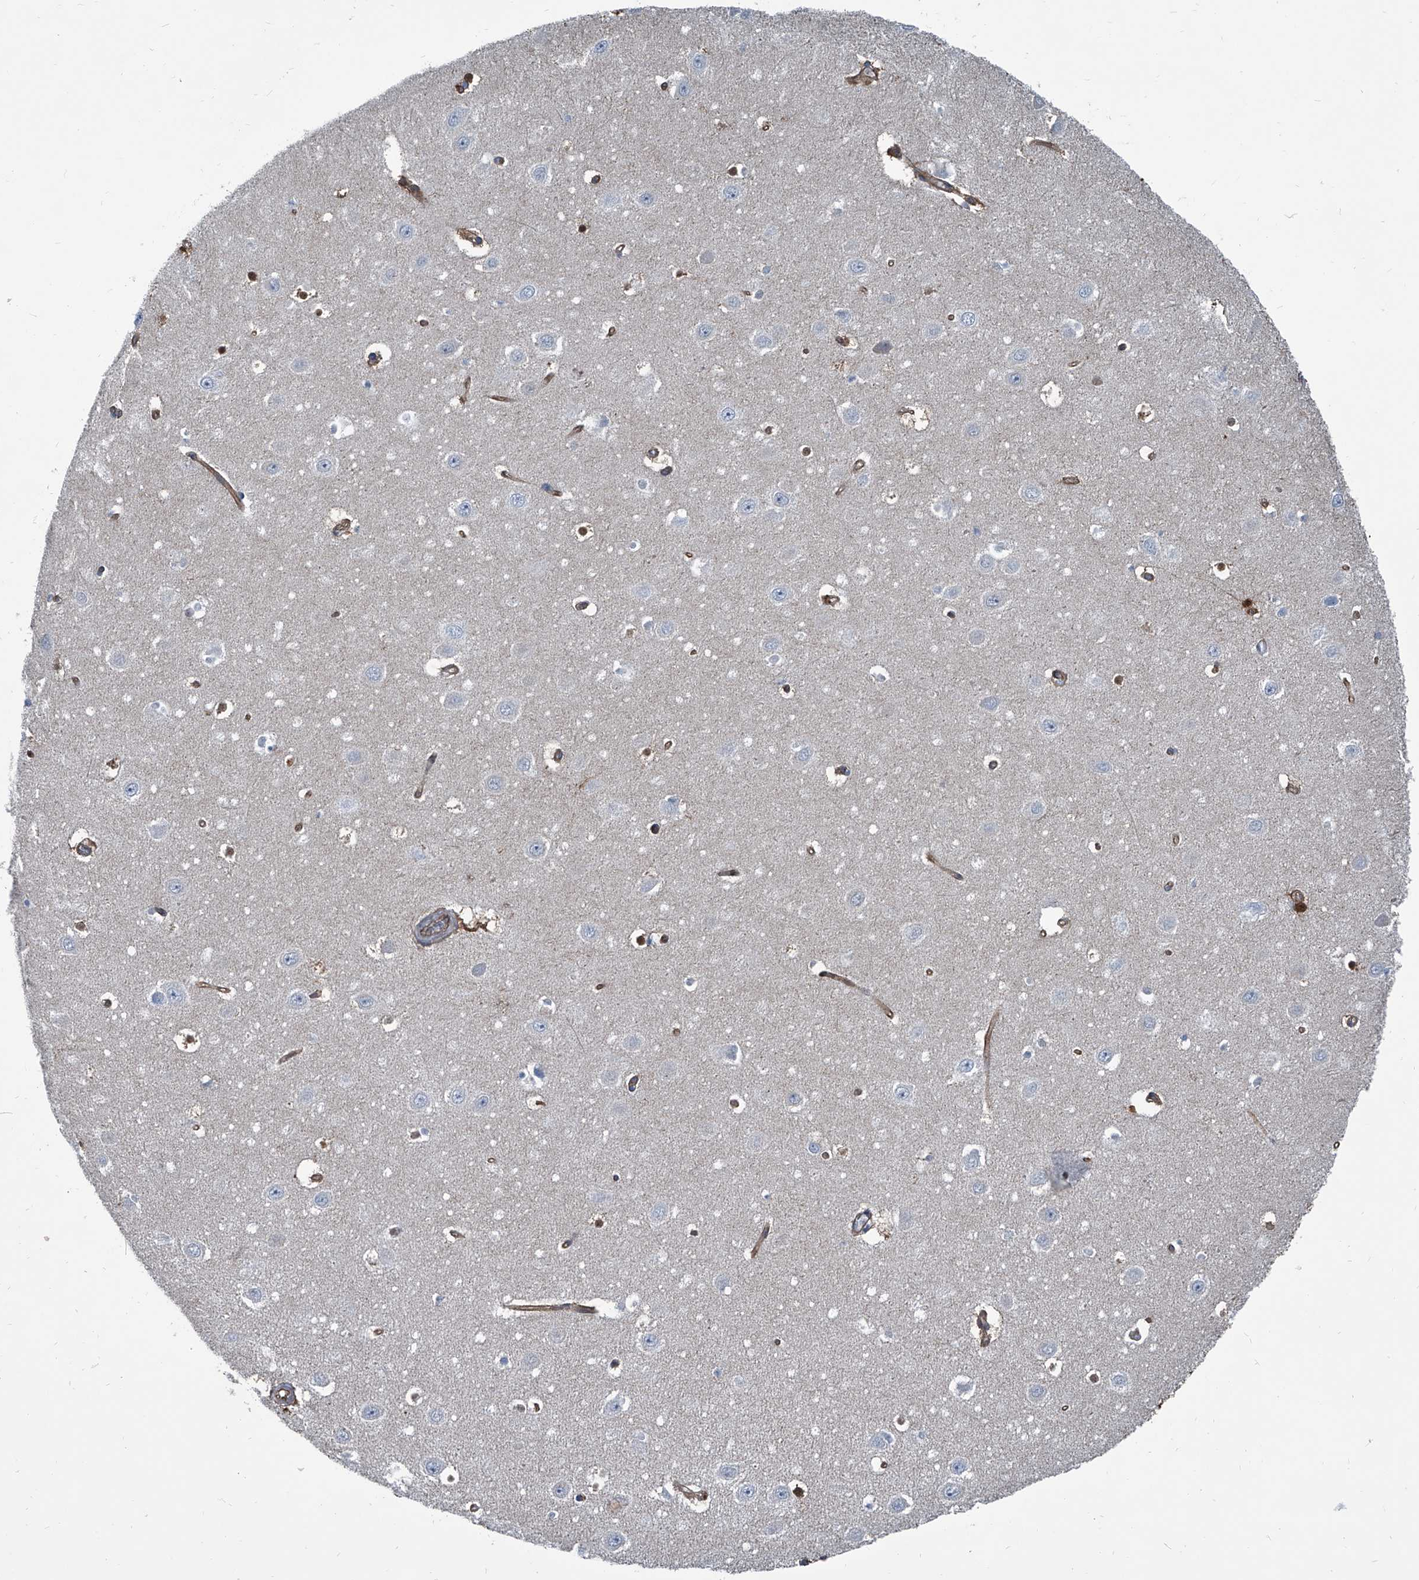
{"staining": {"intensity": "negative", "quantity": "none", "location": "none"}, "tissue": "hippocampus", "cell_type": "Glial cells", "image_type": "normal", "snomed": [{"axis": "morphology", "description": "Normal tissue, NOS"}, {"axis": "topography", "description": "Hippocampus"}], "caption": "This is an immunohistochemistry (IHC) photomicrograph of normal human hippocampus. There is no staining in glial cells.", "gene": "PLEC", "patient": {"sex": "female", "age": 64}}